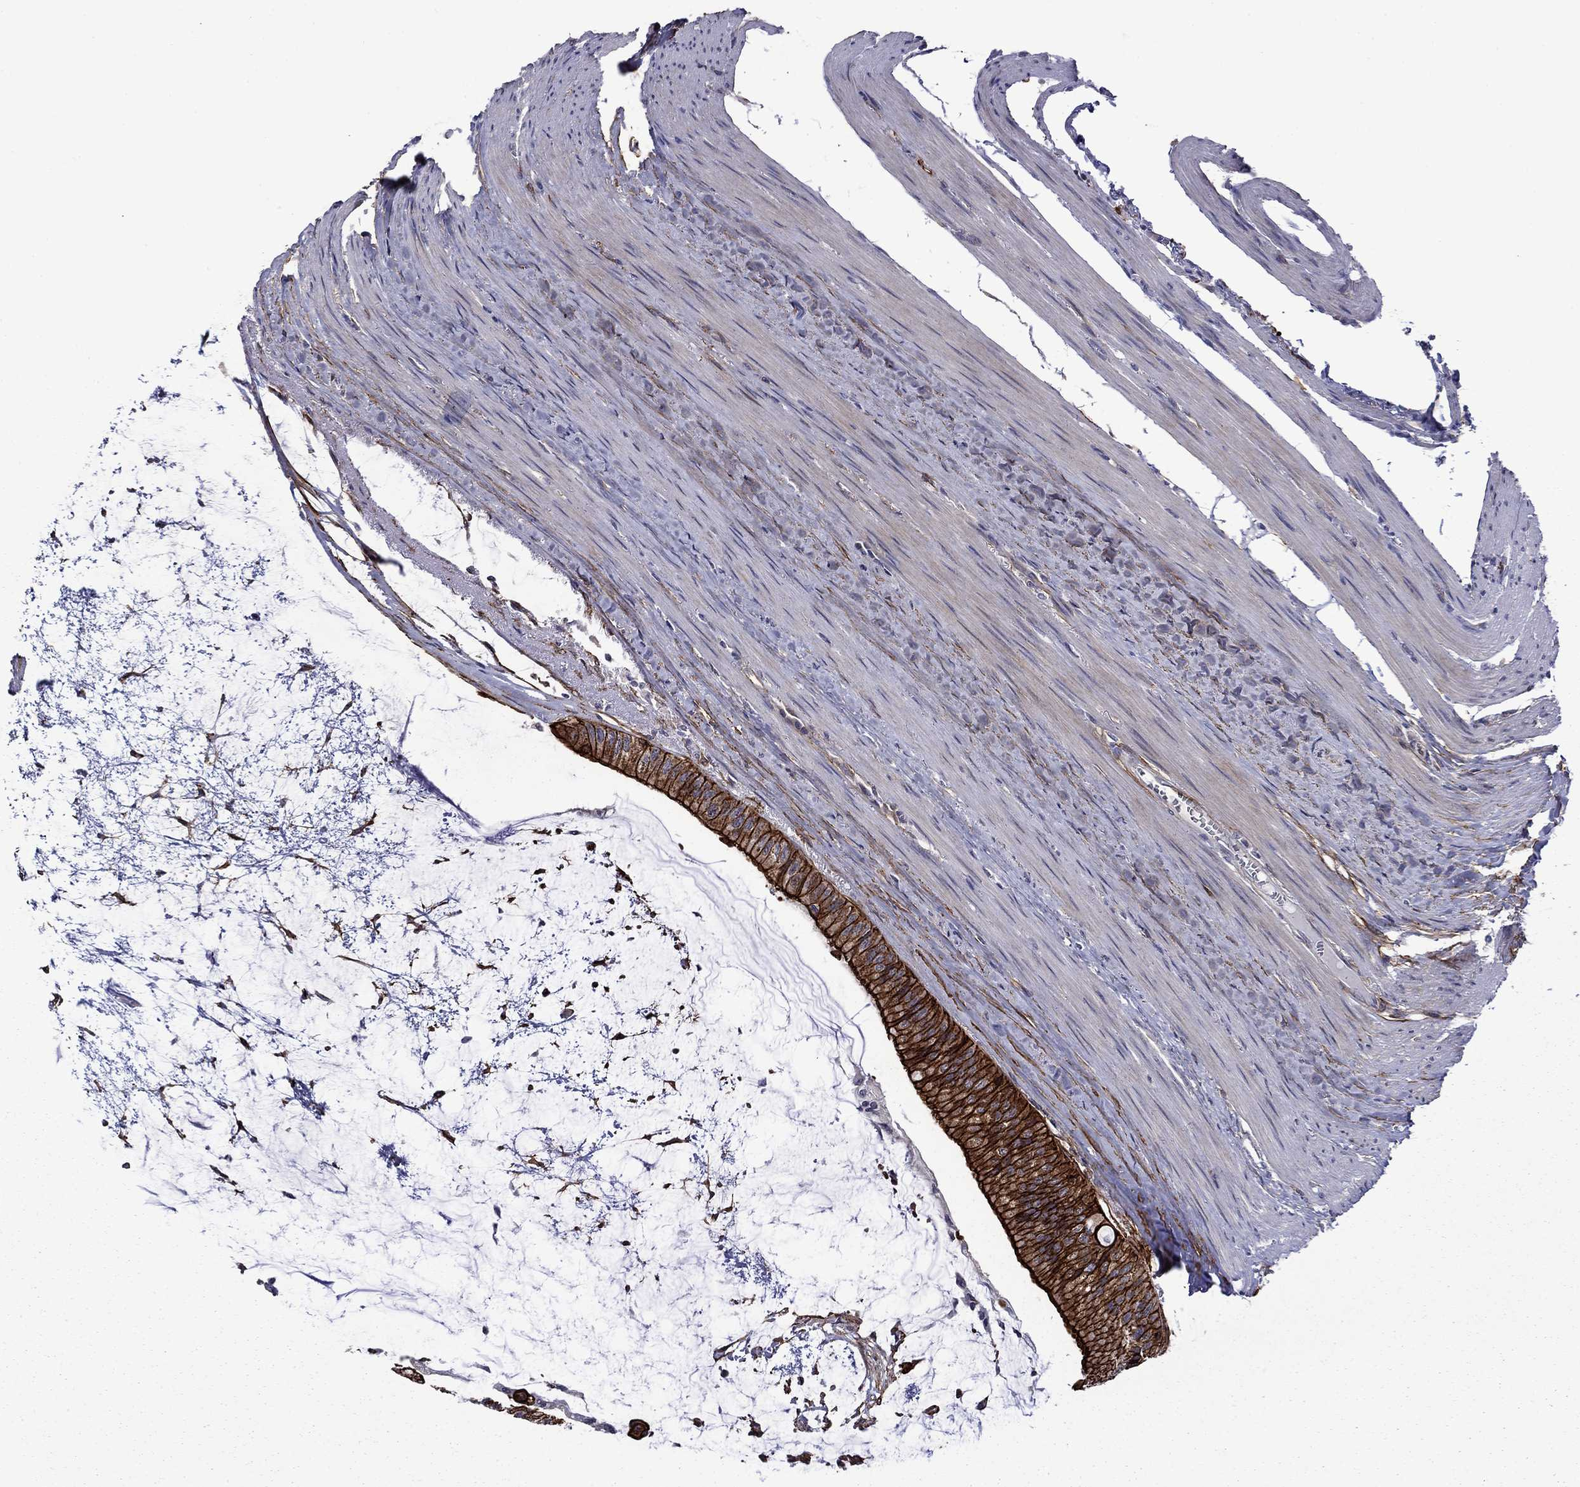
{"staining": {"intensity": "strong", "quantity": ">75%", "location": "cytoplasmic/membranous"}, "tissue": "colorectal cancer", "cell_type": "Tumor cells", "image_type": "cancer", "snomed": [{"axis": "morphology", "description": "Normal tissue, NOS"}, {"axis": "morphology", "description": "Adenocarcinoma, NOS"}, {"axis": "topography", "description": "Colon"}], "caption": "High-power microscopy captured an immunohistochemistry (IHC) histopathology image of adenocarcinoma (colorectal), revealing strong cytoplasmic/membranous positivity in approximately >75% of tumor cells.", "gene": "LMO7", "patient": {"sex": "male", "age": 65}}